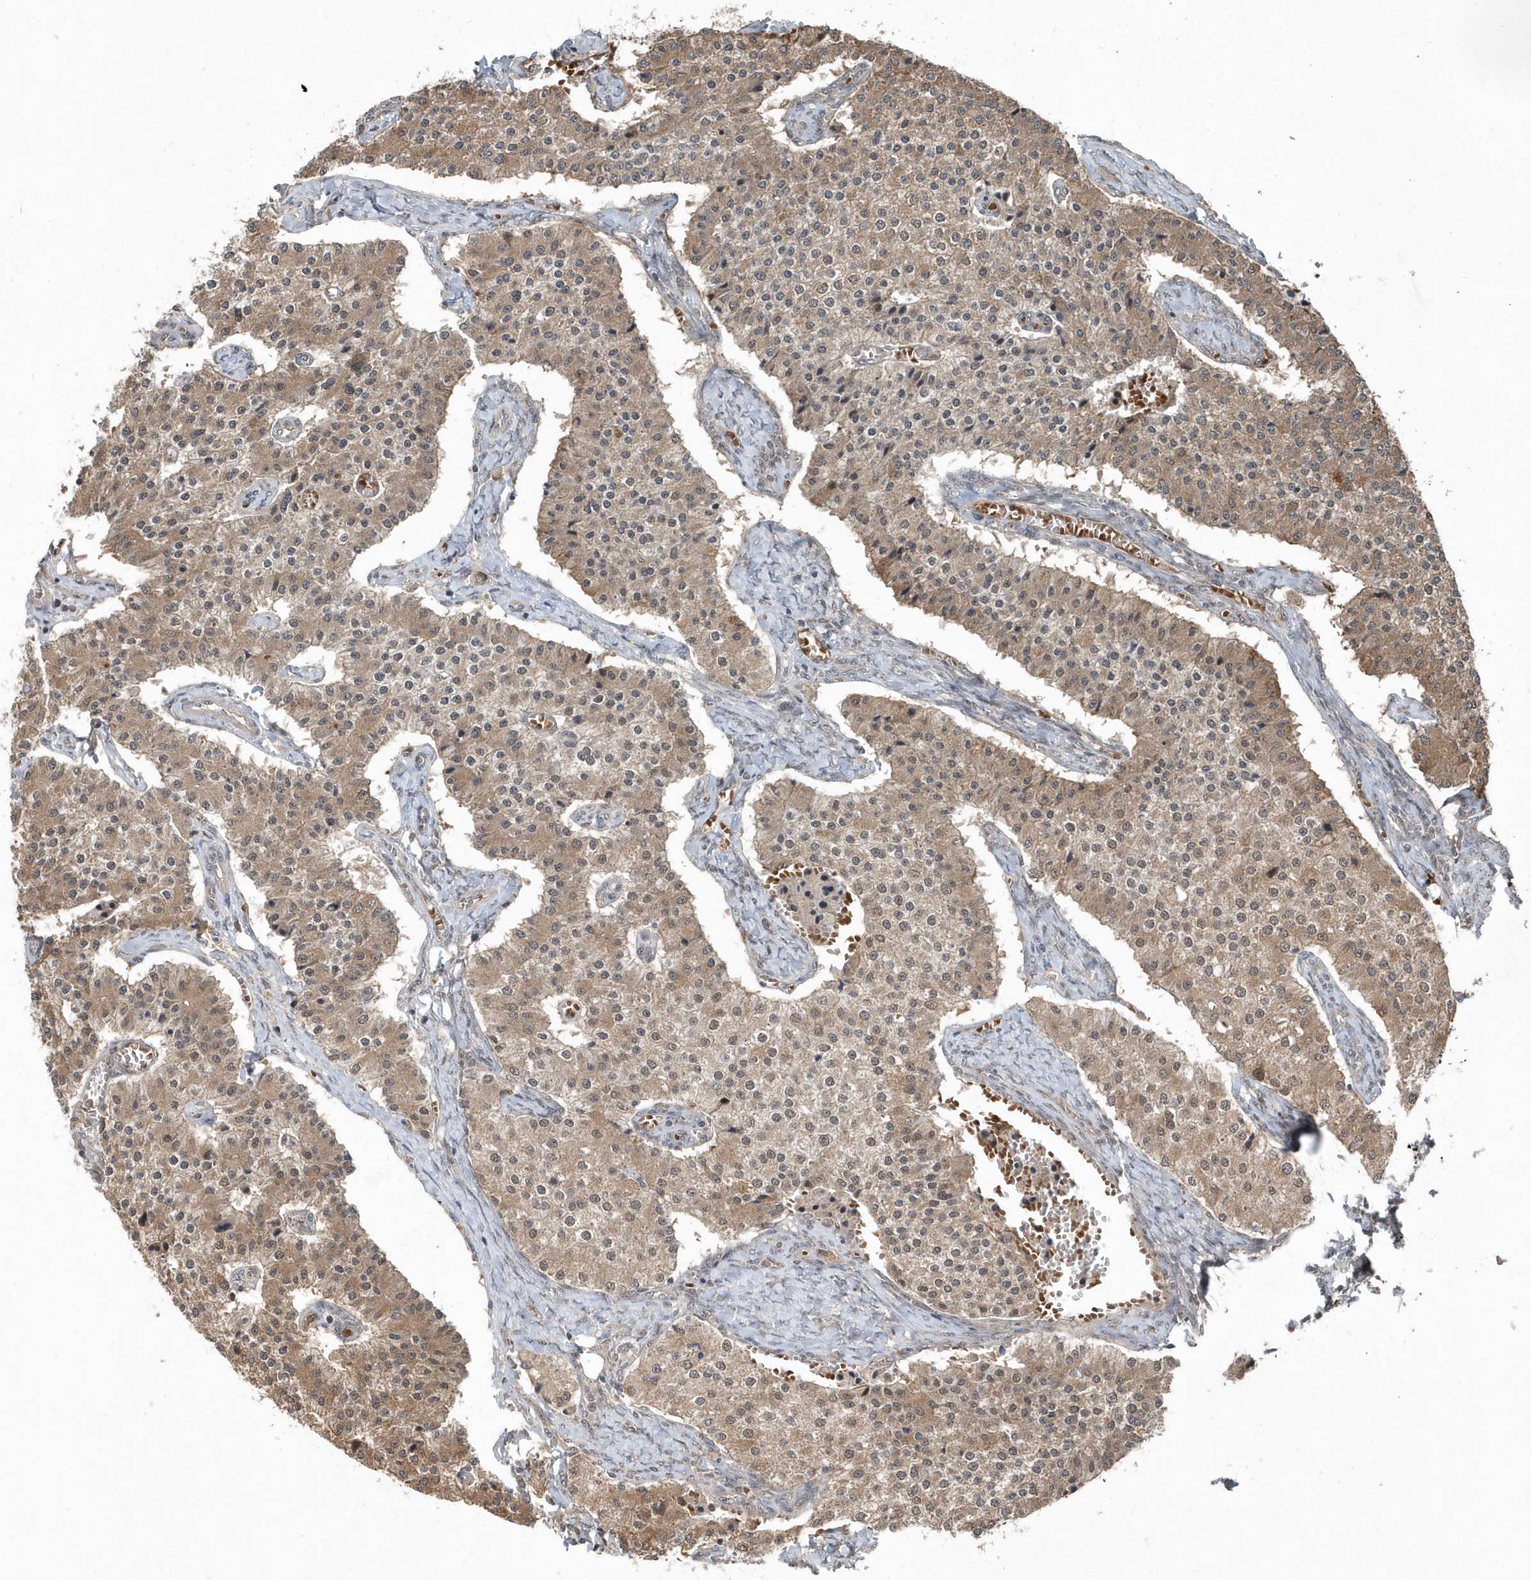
{"staining": {"intensity": "moderate", "quantity": ">75%", "location": "cytoplasmic/membranous,nuclear"}, "tissue": "carcinoid", "cell_type": "Tumor cells", "image_type": "cancer", "snomed": [{"axis": "morphology", "description": "Carcinoid, malignant, NOS"}, {"axis": "topography", "description": "Colon"}], "caption": "Malignant carcinoid stained for a protein (brown) exhibits moderate cytoplasmic/membranous and nuclear positive positivity in about >75% of tumor cells.", "gene": "QTRT2", "patient": {"sex": "female", "age": 52}}